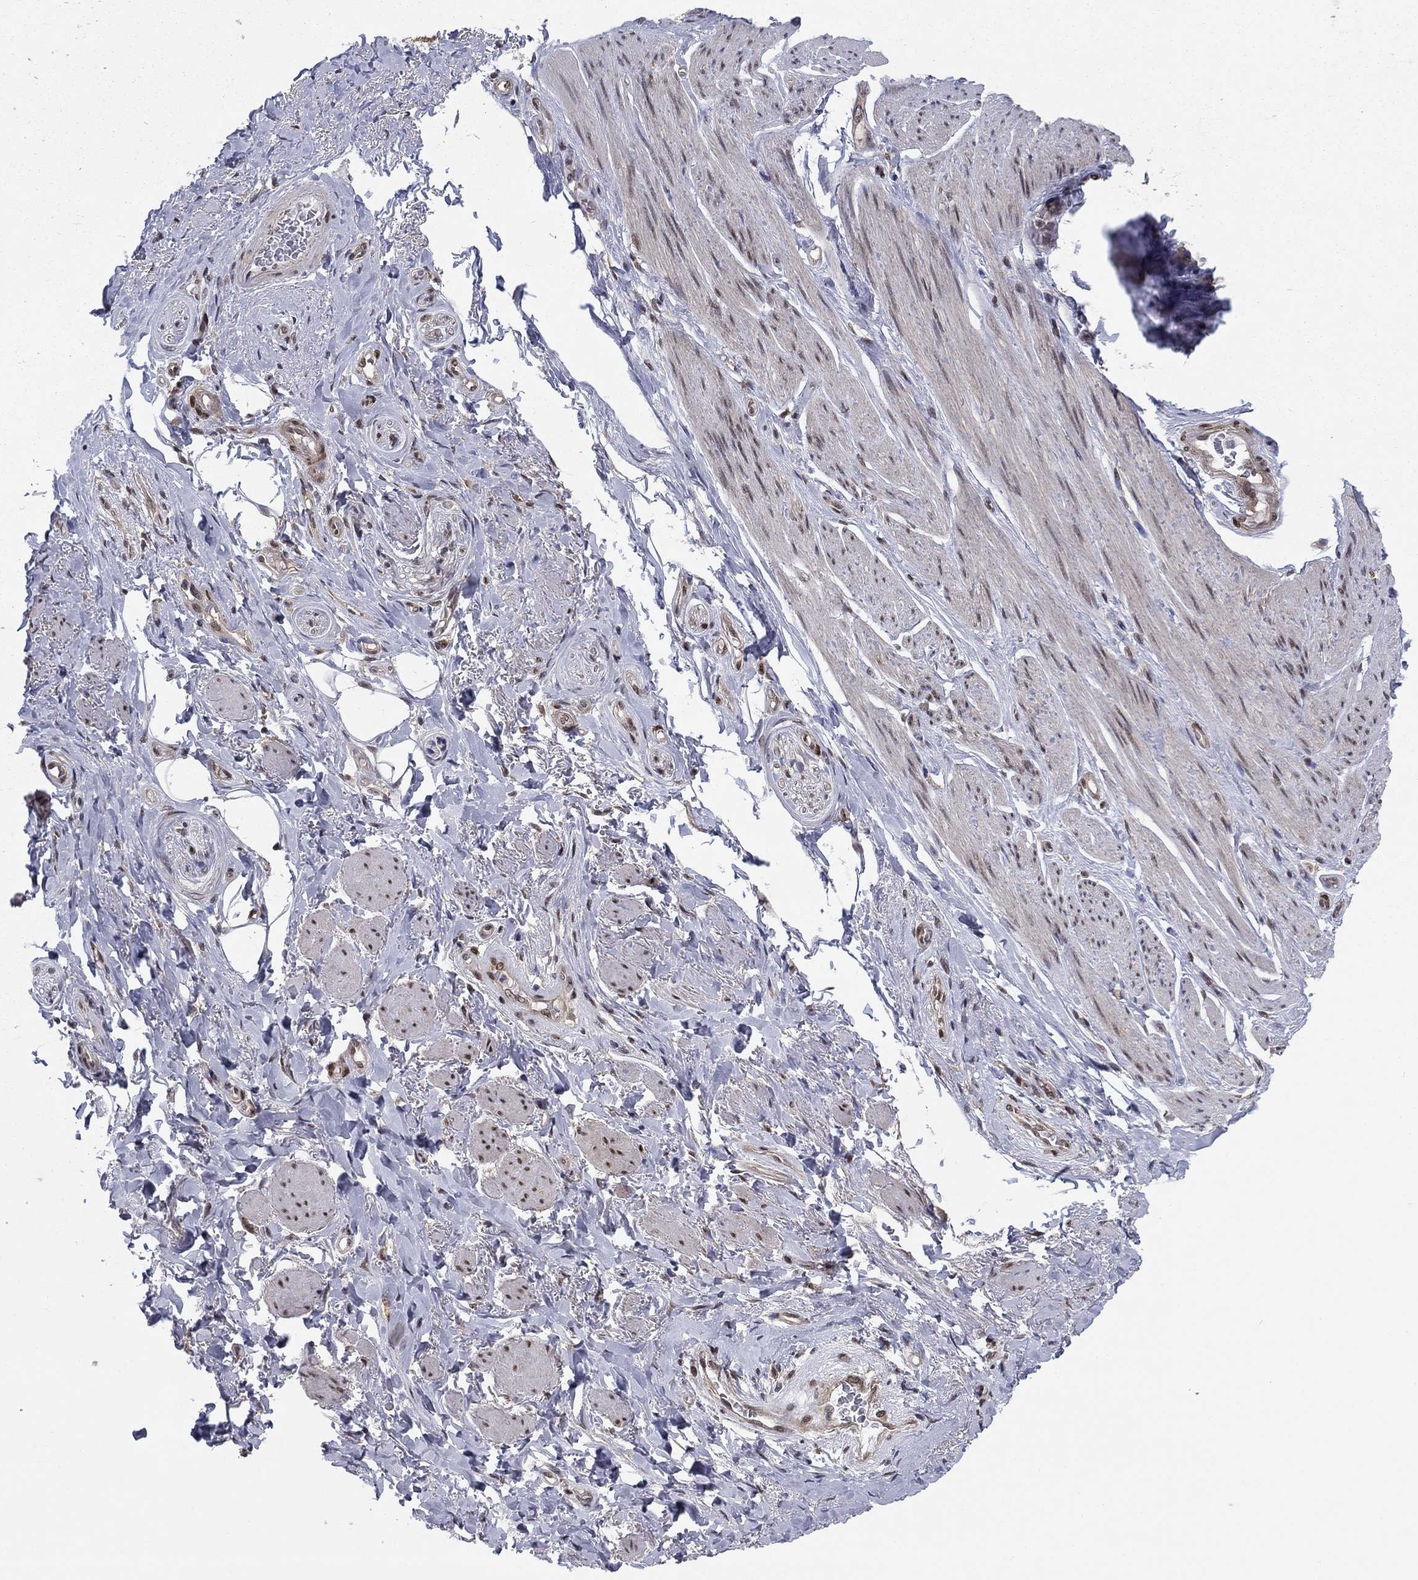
{"staining": {"intensity": "negative", "quantity": "none", "location": "none"}, "tissue": "adipose tissue", "cell_type": "Adipocytes", "image_type": "normal", "snomed": [{"axis": "morphology", "description": "Normal tissue, NOS"}, {"axis": "topography", "description": "Skeletal muscle"}, {"axis": "topography", "description": "Anal"}, {"axis": "topography", "description": "Peripheral nerve tissue"}], "caption": "High magnification brightfield microscopy of benign adipose tissue stained with DAB (brown) and counterstained with hematoxylin (blue): adipocytes show no significant positivity. (Immunohistochemistry, brightfield microscopy, high magnification).", "gene": "FKBP4", "patient": {"sex": "male", "age": 53}}